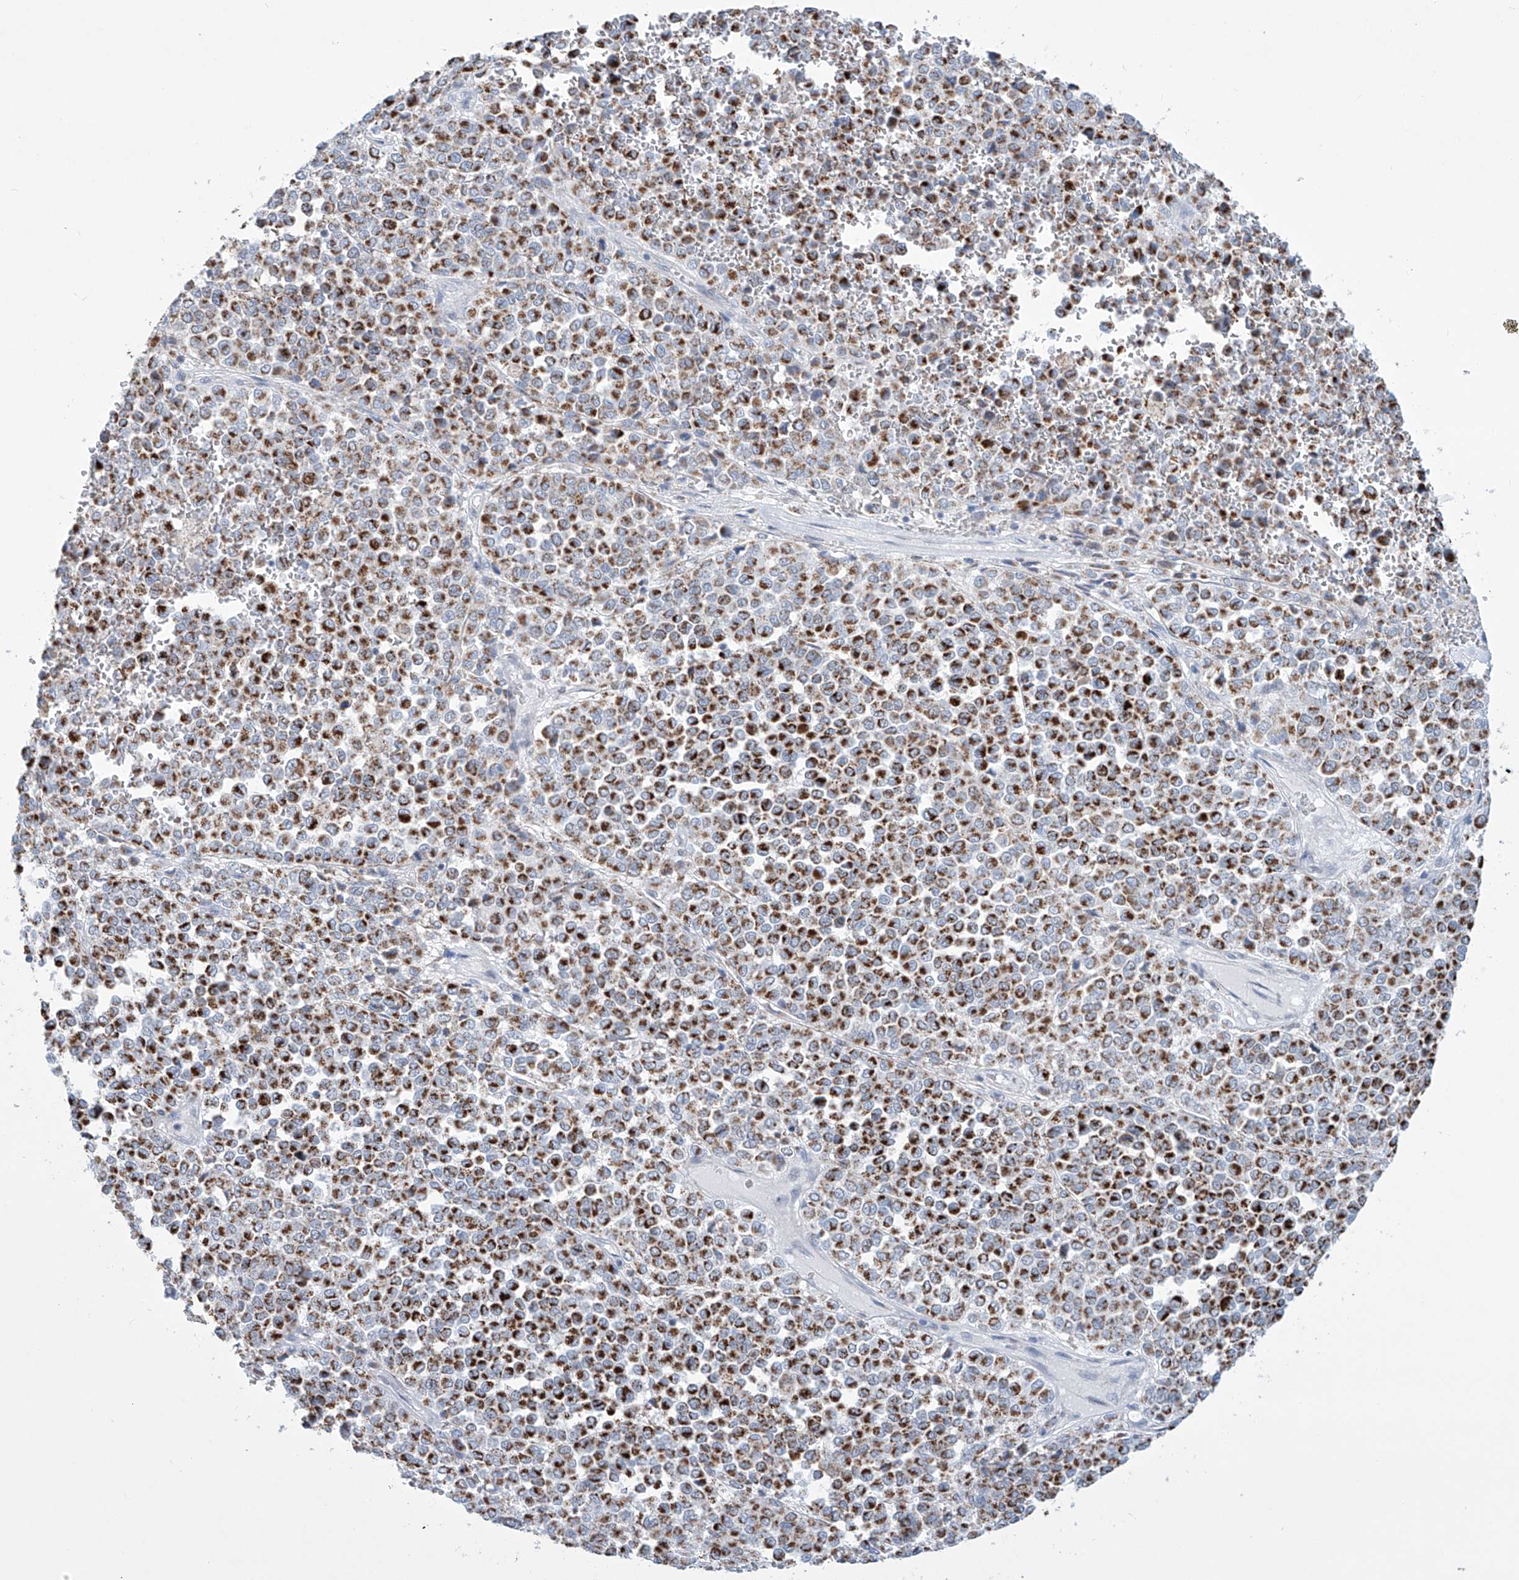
{"staining": {"intensity": "strong", "quantity": ">75%", "location": "cytoplasmic/membranous"}, "tissue": "melanoma", "cell_type": "Tumor cells", "image_type": "cancer", "snomed": [{"axis": "morphology", "description": "Malignant melanoma, Metastatic site"}, {"axis": "topography", "description": "Pancreas"}], "caption": "Malignant melanoma (metastatic site) stained with a brown dye demonstrates strong cytoplasmic/membranous positive expression in about >75% of tumor cells.", "gene": "ALDH6A1", "patient": {"sex": "female", "age": 30}}